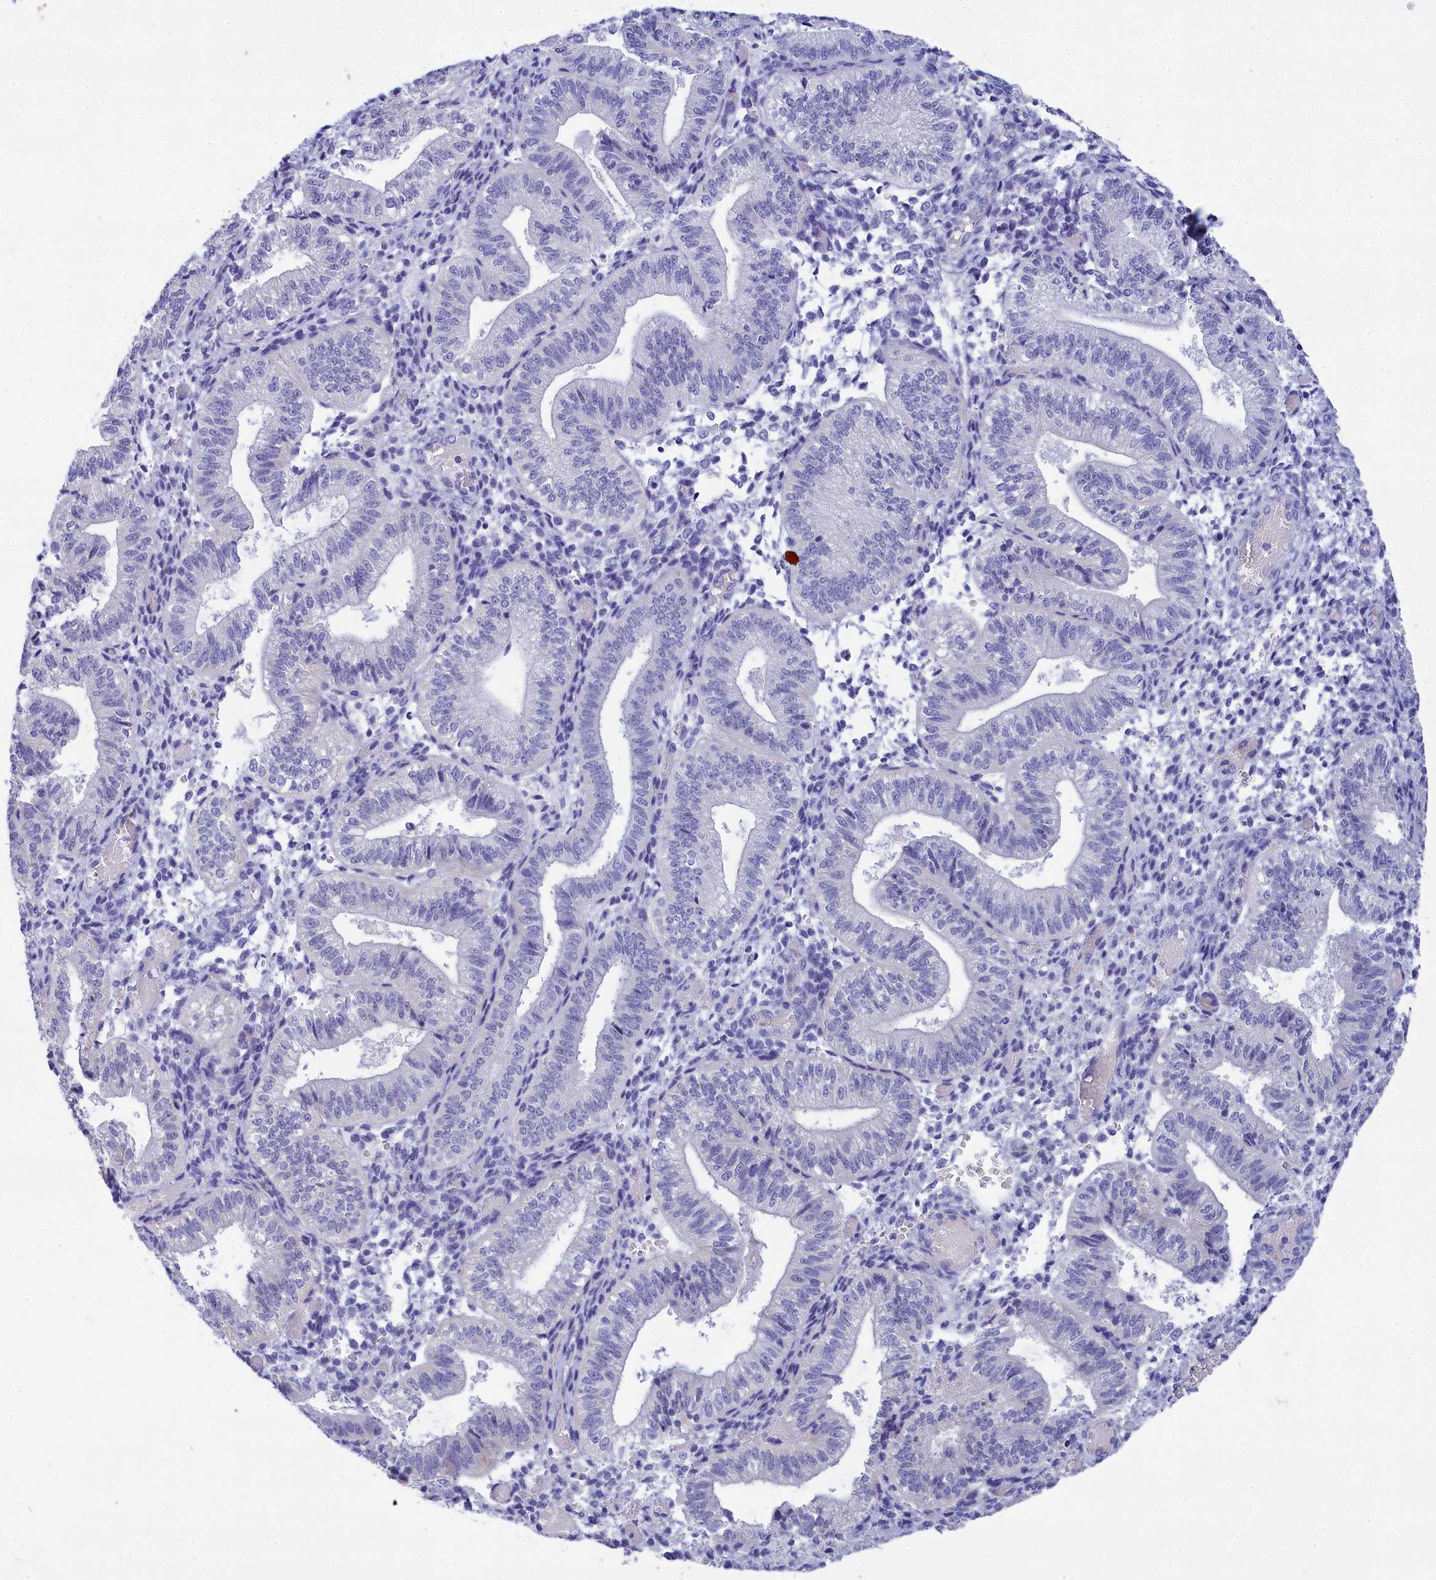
{"staining": {"intensity": "negative", "quantity": "none", "location": "none"}, "tissue": "endometrium", "cell_type": "Cells in endometrial stroma", "image_type": "normal", "snomed": [{"axis": "morphology", "description": "Normal tissue, NOS"}, {"axis": "topography", "description": "Endometrium"}], "caption": "A high-resolution histopathology image shows immunohistochemistry (IHC) staining of normal endometrium, which demonstrates no significant positivity in cells in endometrial stroma. (DAB immunohistochemistry visualized using brightfield microscopy, high magnification).", "gene": "TACSTD2", "patient": {"sex": "female", "age": 34}}